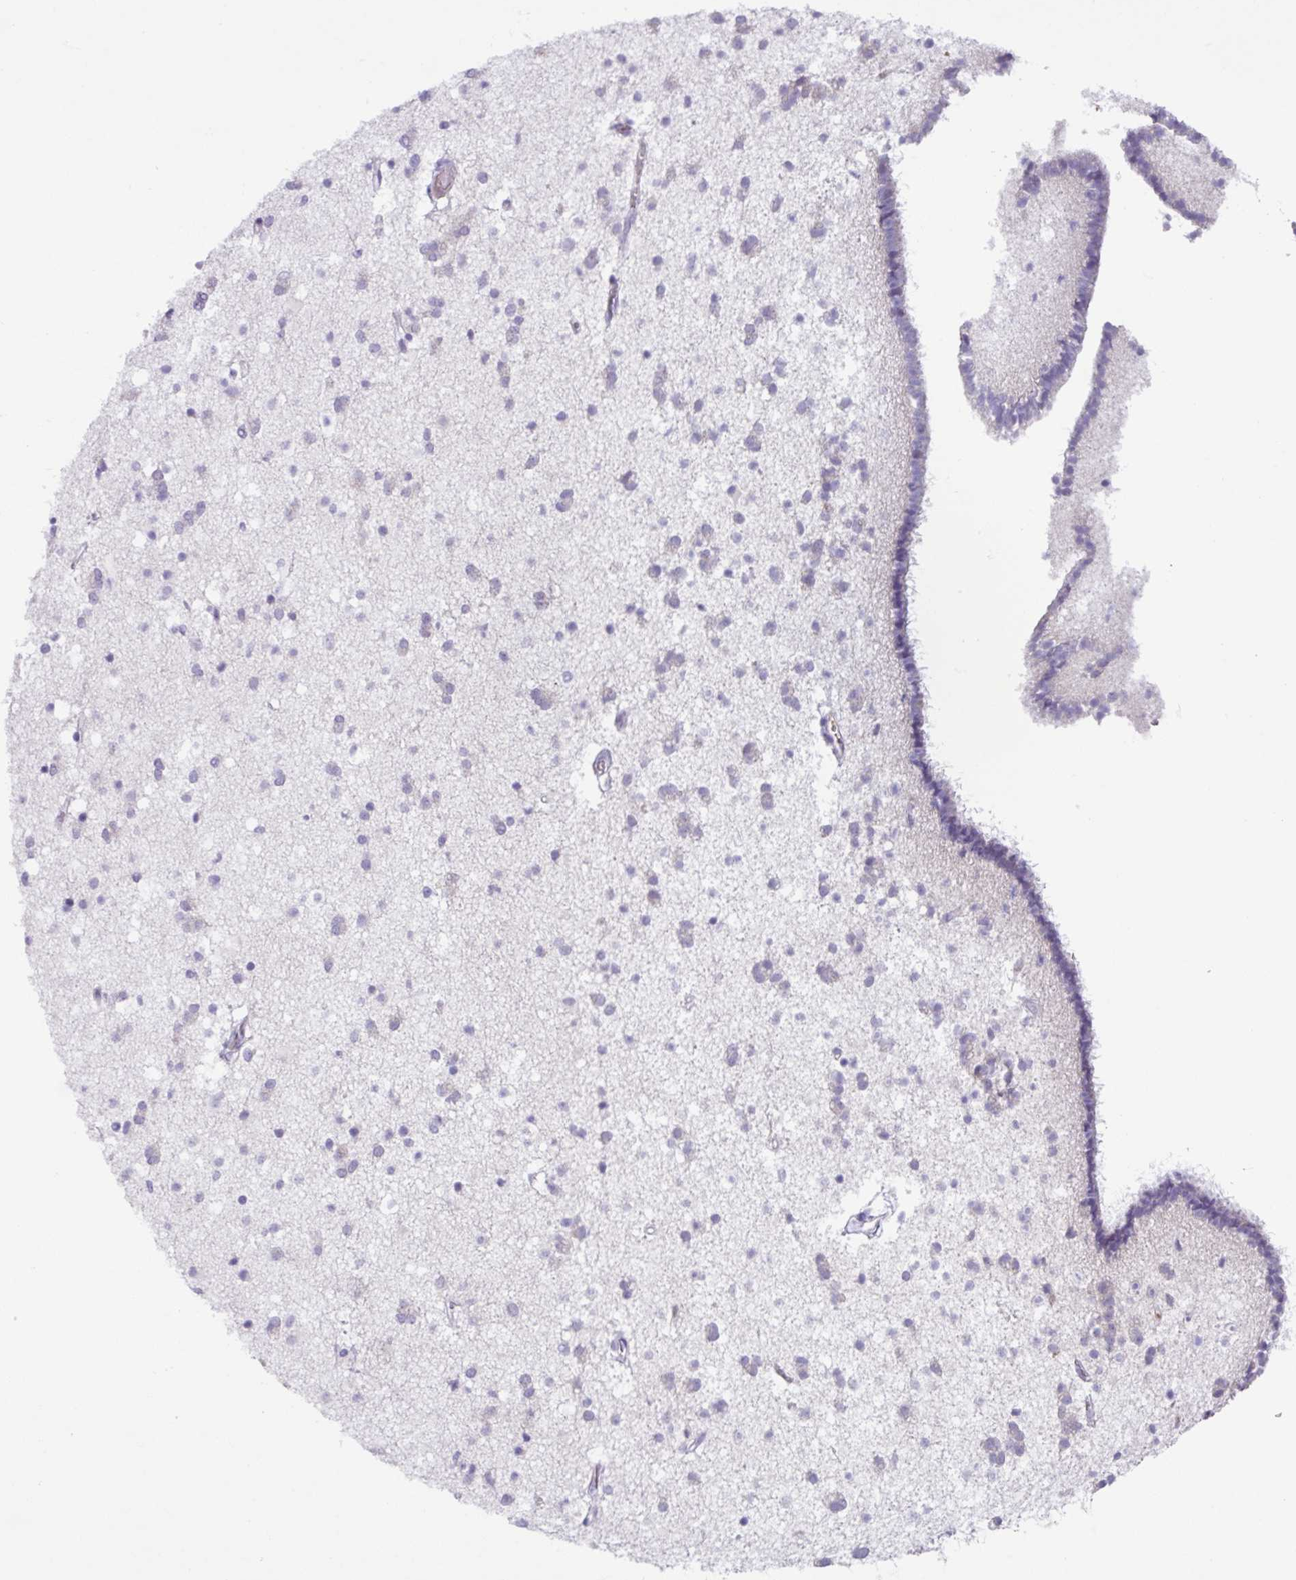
{"staining": {"intensity": "negative", "quantity": "none", "location": "none"}, "tissue": "caudate", "cell_type": "Glial cells", "image_type": "normal", "snomed": [{"axis": "morphology", "description": "Normal tissue, NOS"}, {"axis": "topography", "description": "Lateral ventricle wall"}], "caption": "This is a image of IHC staining of normal caudate, which shows no expression in glial cells. The staining was performed using DAB to visualize the protein expression in brown, while the nuclei were stained in blue with hematoxylin (Magnification: 20x).", "gene": "TONSL", "patient": {"sex": "male", "age": 37}}